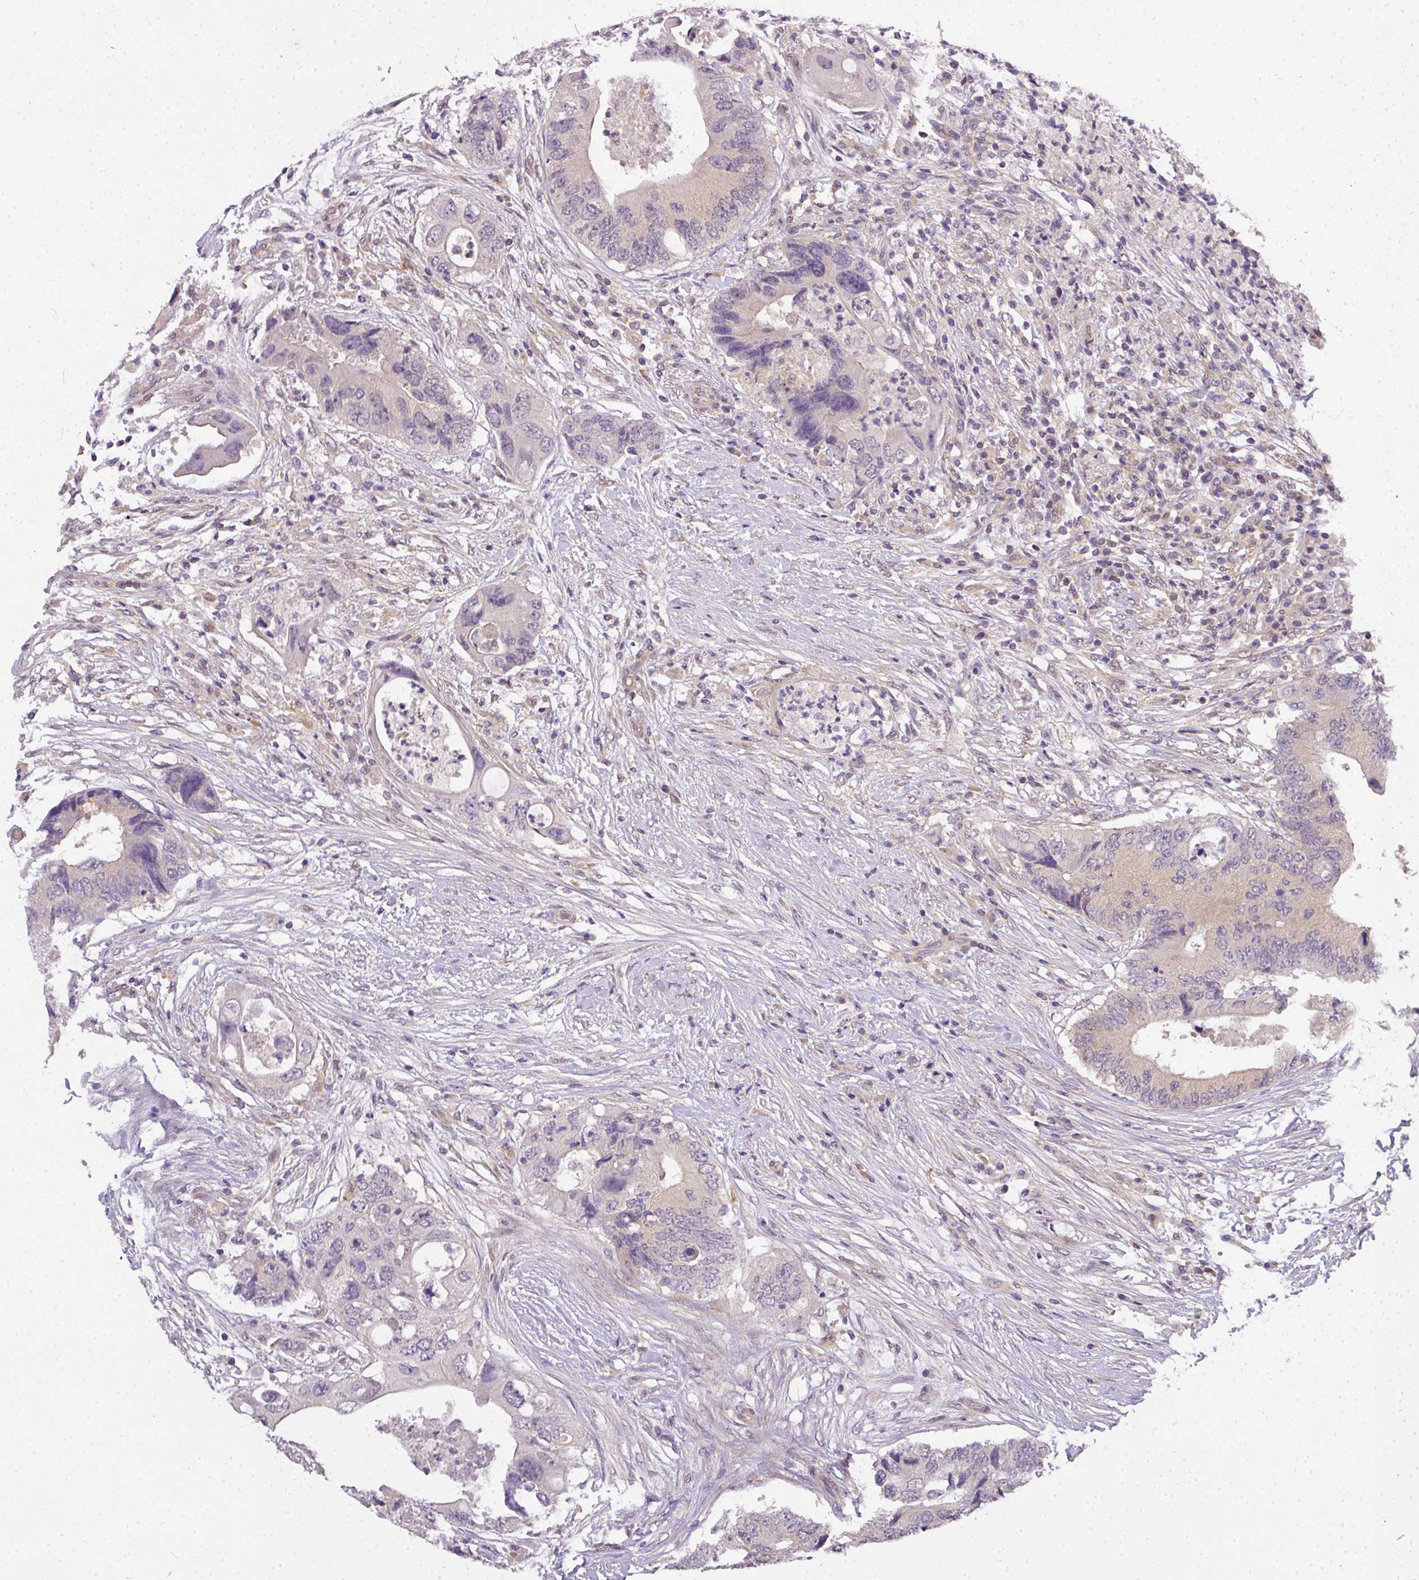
{"staining": {"intensity": "negative", "quantity": "none", "location": "none"}, "tissue": "colorectal cancer", "cell_type": "Tumor cells", "image_type": "cancer", "snomed": [{"axis": "morphology", "description": "Adenocarcinoma, NOS"}, {"axis": "topography", "description": "Colon"}], "caption": "Immunohistochemical staining of human colorectal adenocarcinoma exhibits no significant expression in tumor cells.", "gene": "ADH5", "patient": {"sex": "male", "age": 71}}